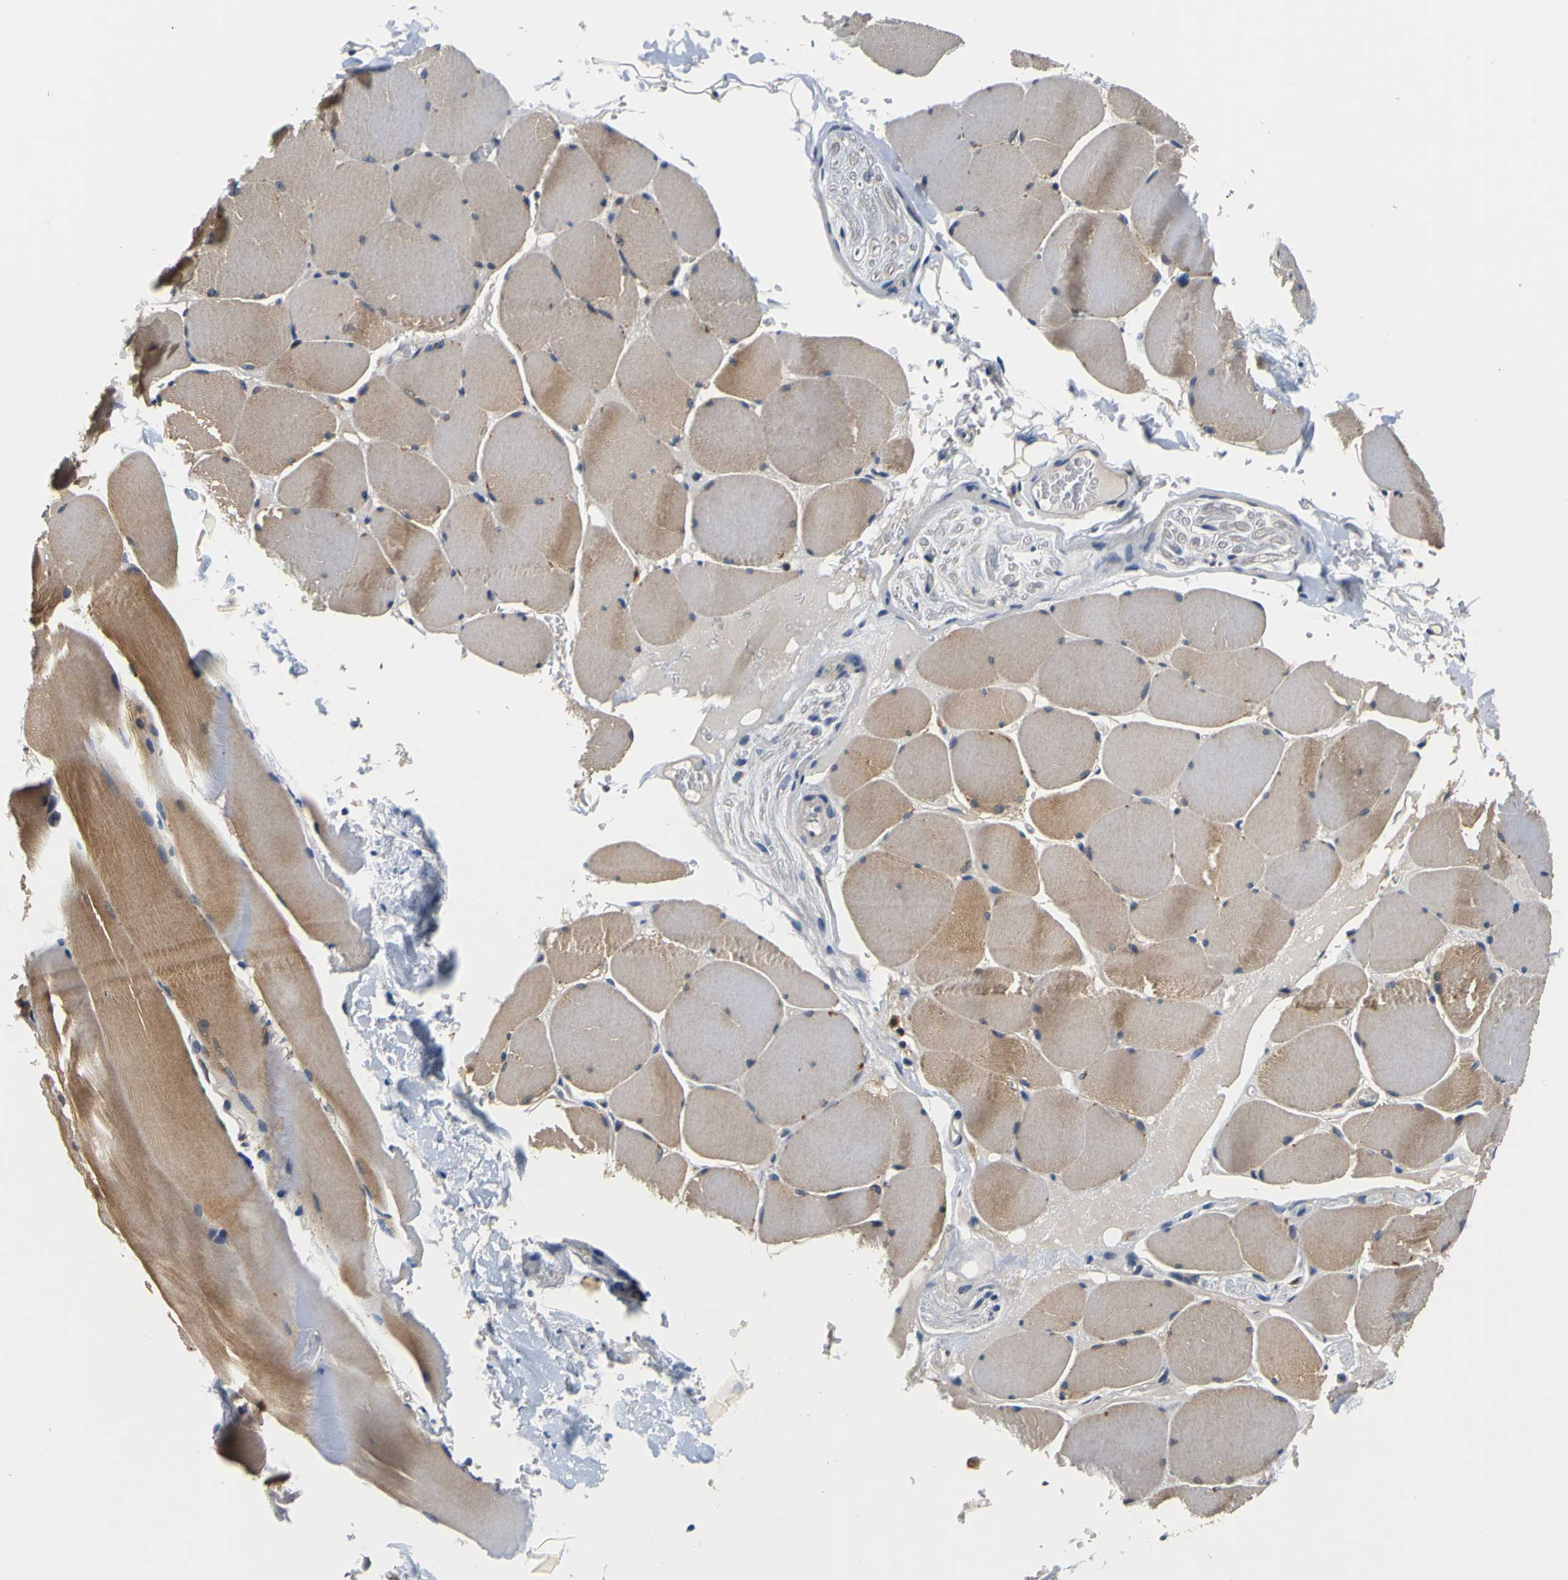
{"staining": {"intensity": "moderate", "quantity": ">75%", "location": "cytoplasmic/membranous"}, "tissue": "skeletal muscle", "cell_type": "Myocytes", "image_type": "normal", "snomed": [{"axis": "morphology", "description": "Normal tissue, NOS"}, {"axis": "topography", "description": "Skin"}, {"axis": "topography", "description": "Skeletal muscle"}], "caption": "Myocytes demonstrate moderate cytoplasmic/membranous expression in approximately >75% of cells in benign skeletal muscle. (DAB (3,3'-diaminobenzidine) = brown stain, brightfield microscopy at high magnification).", "gene": "TNIK", "patient": {"sex": "male", "age": 83}}